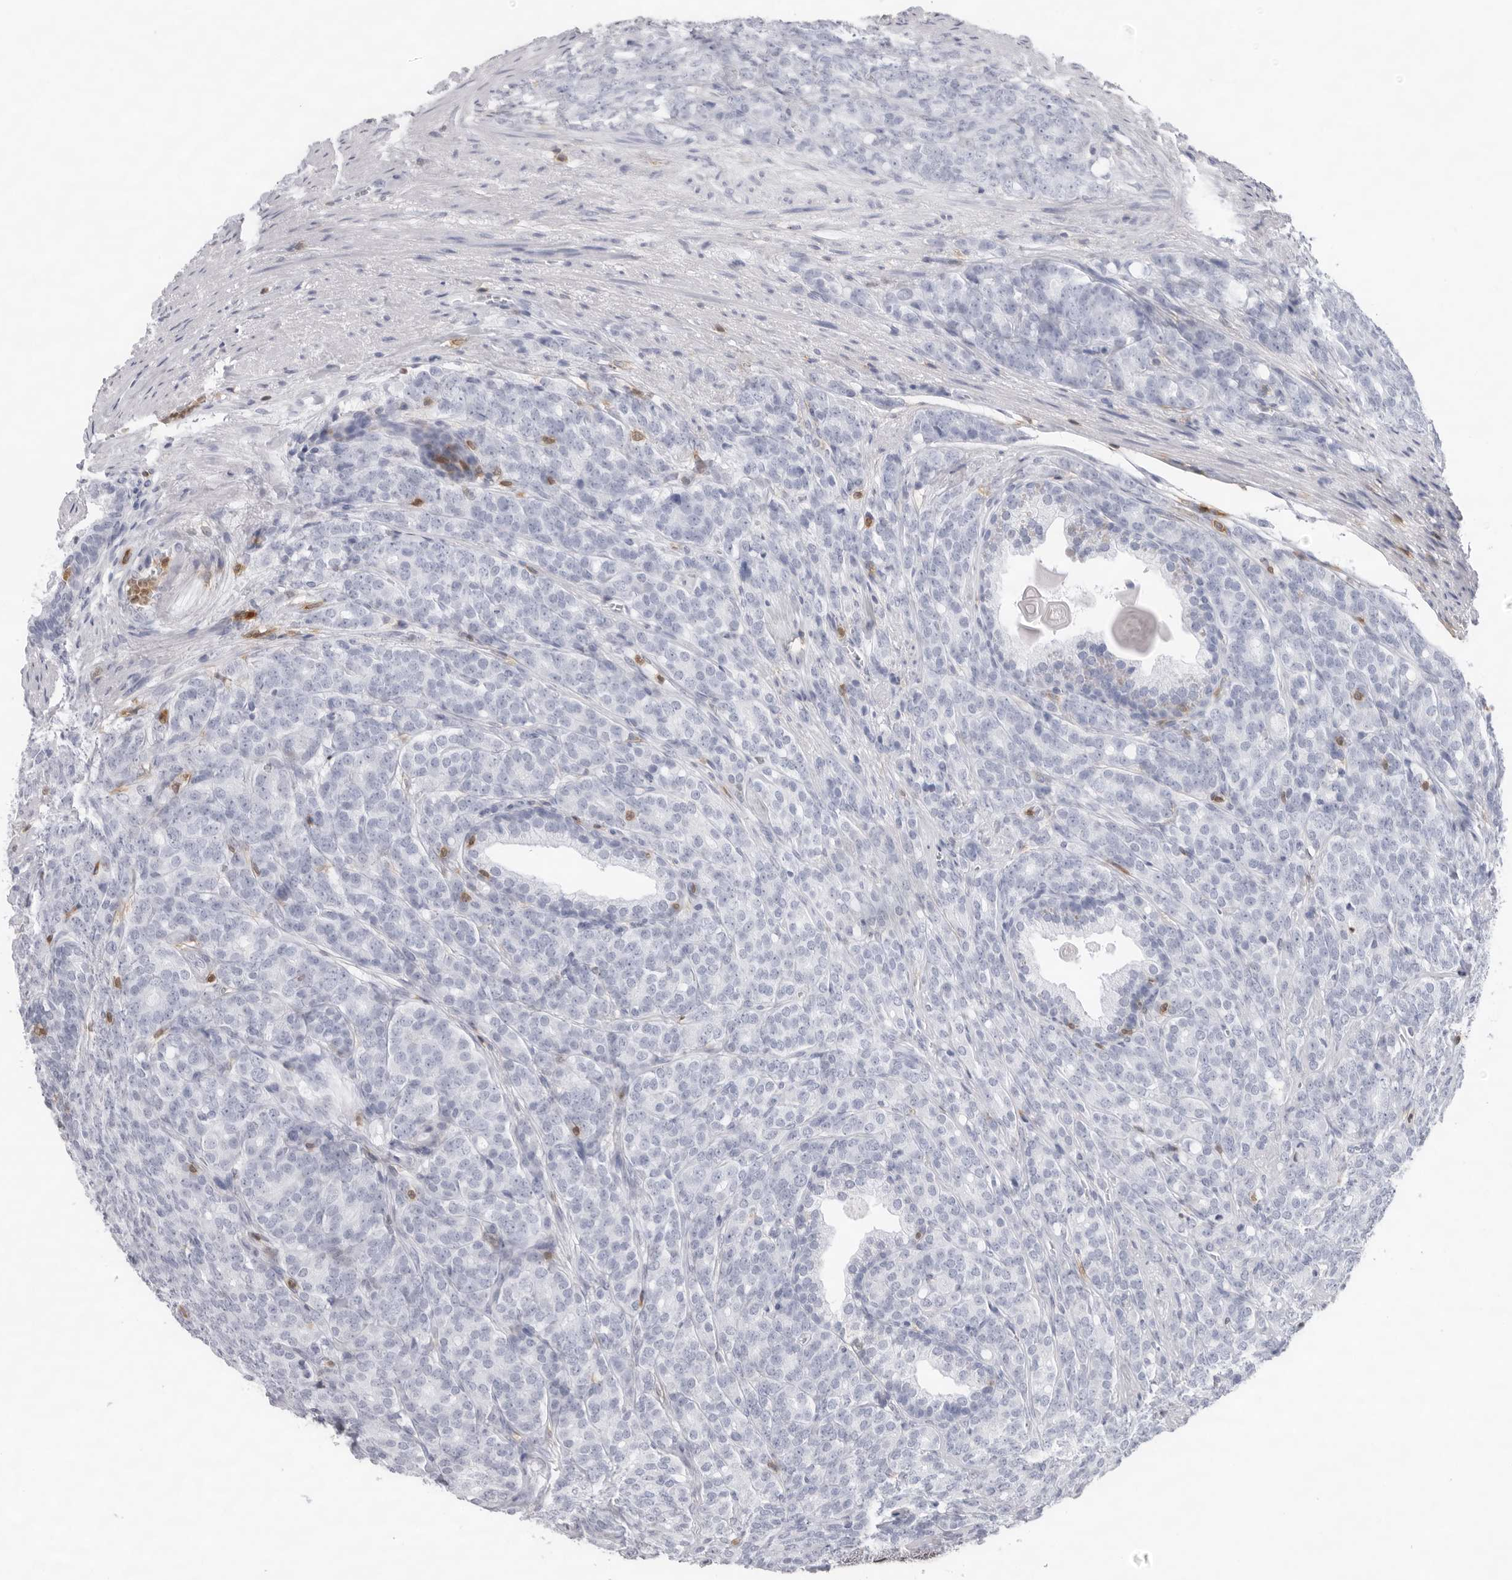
{"staining": {"intensity": "negative", "quantity": "none", "location": "none"}, "tissue": "prostate cancer", "cell_type": "Tumor cells", "image_type": "cancer", "snomed": [{"axis": "morphology", "description": "Adenocarcinoma, High grade"}, {"axis": "topography", "description": "Prostate"}], "caption": "Immunohistochemical staining of human prostate high-grade adenocarcinoma exhibits no significant positivity in tumor cells.", "gene": "FMNL1", "patient": {"sex": "male", "age": 62}}